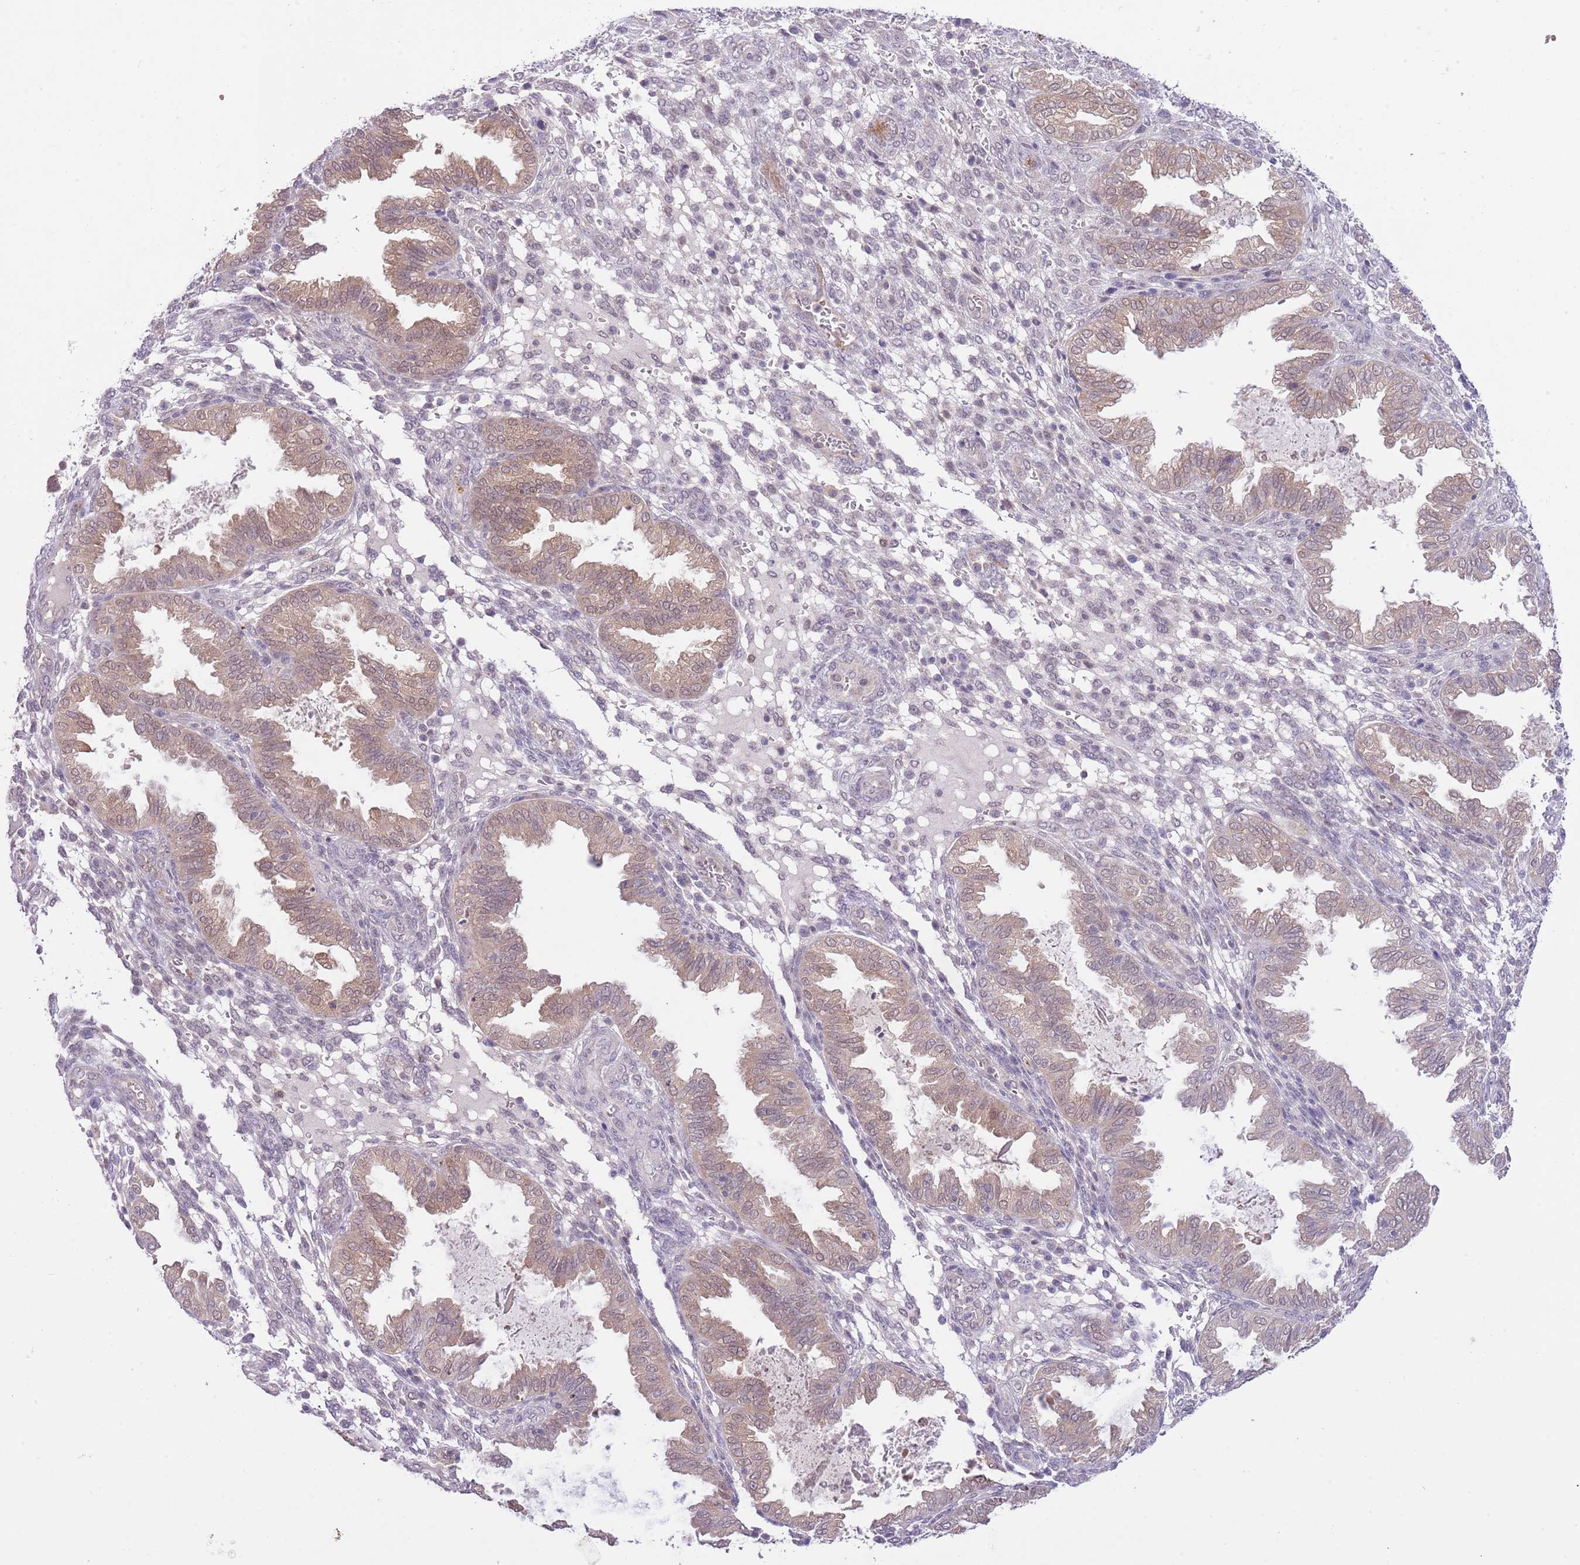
{"staining": {"intensity": "negative", "quantity": "none", "location": "none"}, "tissue": "endometrium", "cell_type": "Cells in endometrial stroma", "image_type": "normal", "snomed": [{"axis": "morphology", "description": "Normal tissue, NOS"}, {"axis": "topography", "description": "Endometrium"}], "caption": "An image of endometrium stained for a protein demonstrates no brown staining in cells in endometrial stroma. (DAB (3,3'-diaminobenzidine) IHC with hematoxylin counter stain).", "gene": "GALK2", "patient": {"sex": "female", "age": 33}}